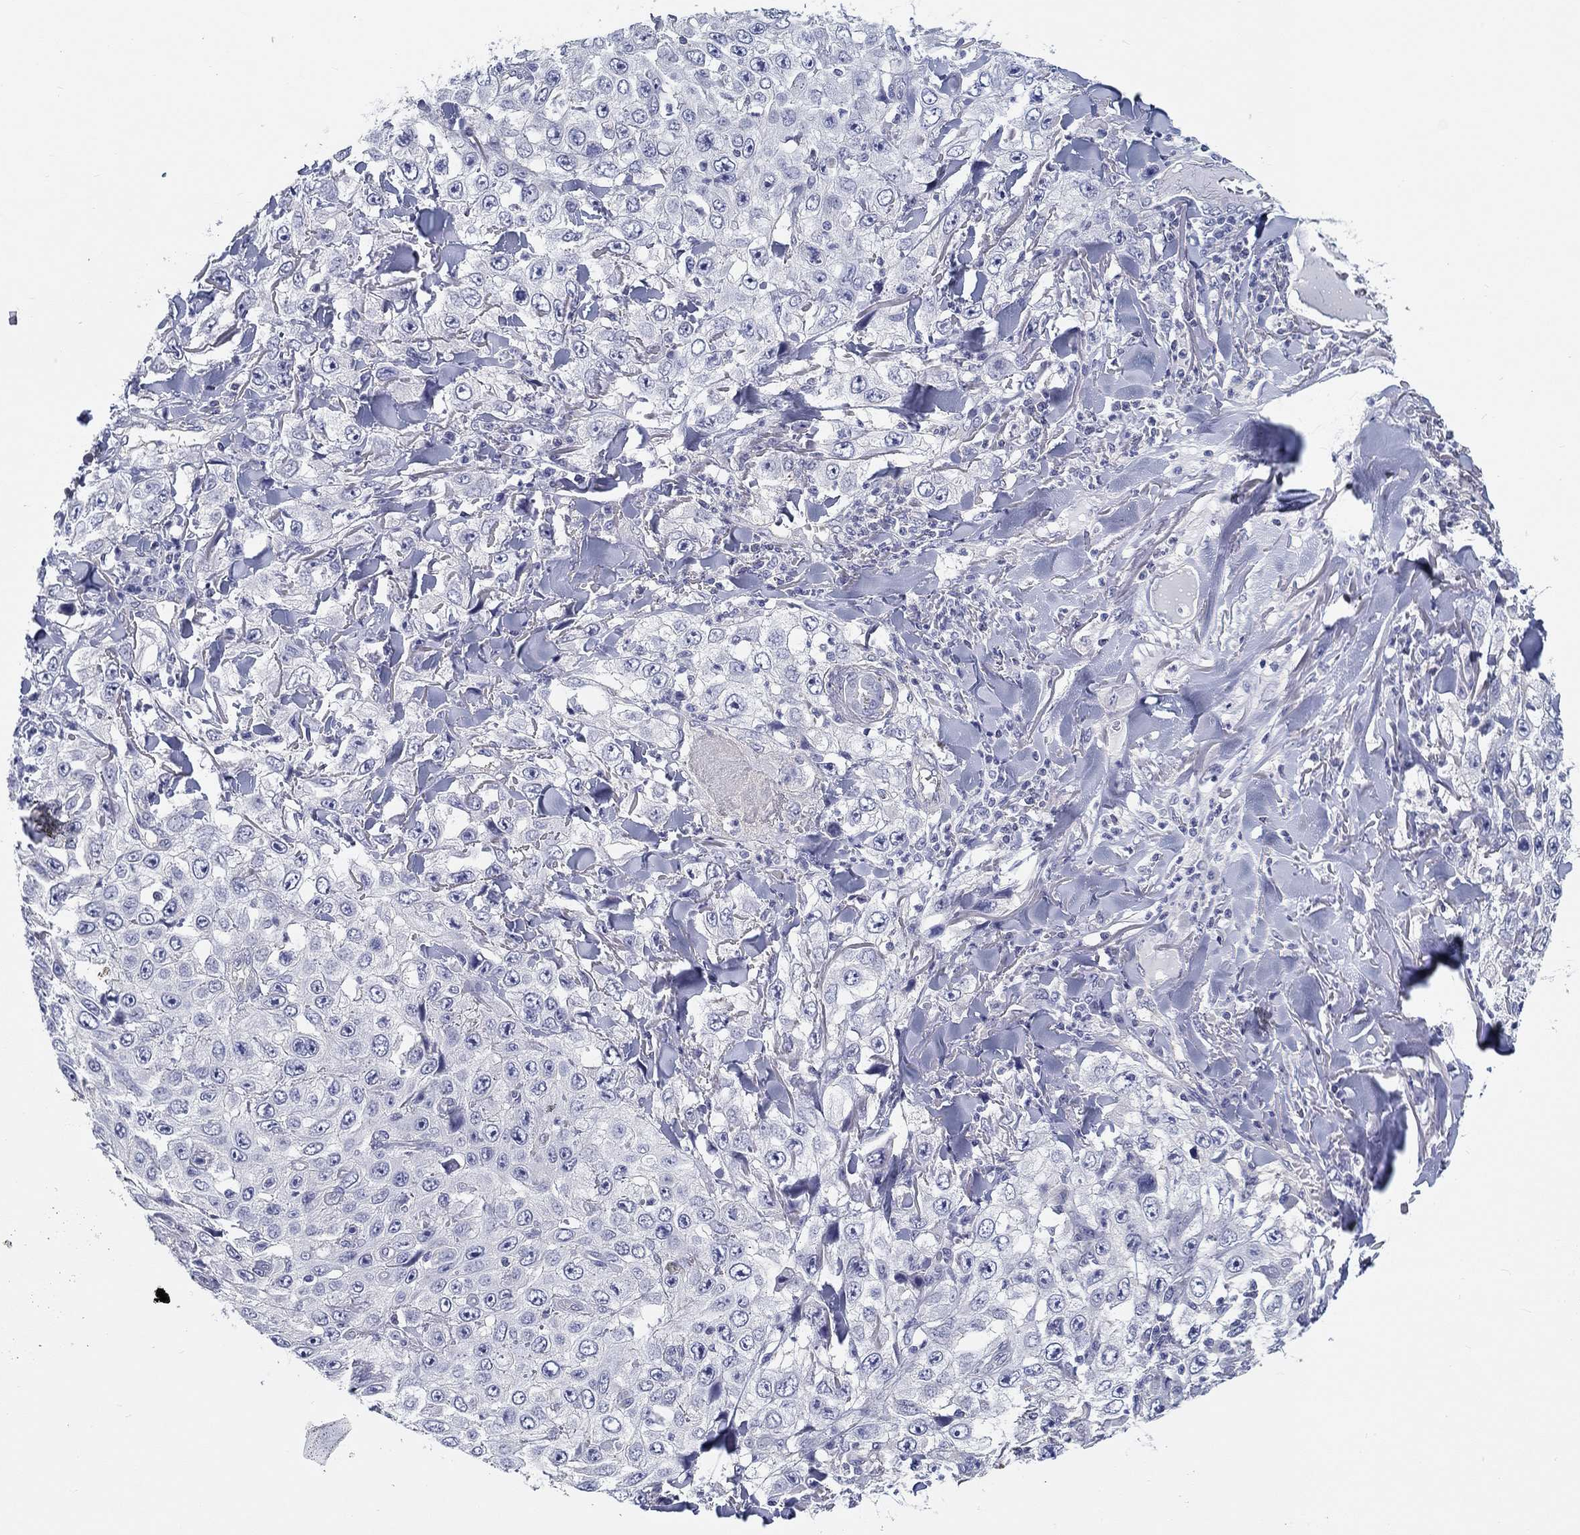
{"staining": {"intensity": "negative", "quantity": "none", "location": "none"}, "tissue": "skin cancer", "cell_type": "Tumor cells", "image_type": "cancer", "snomed": [{"axis": "morphology", "description": "Squamous cell carcinoma, NOS"}, {"axis": "topography", "description": "Skin"}], "caption": "Tumor cells show no significant expression in squamous cell carcinoma (skin).", "gene": "CRYGD", "patient": {"sex": "male", "age": 82}}